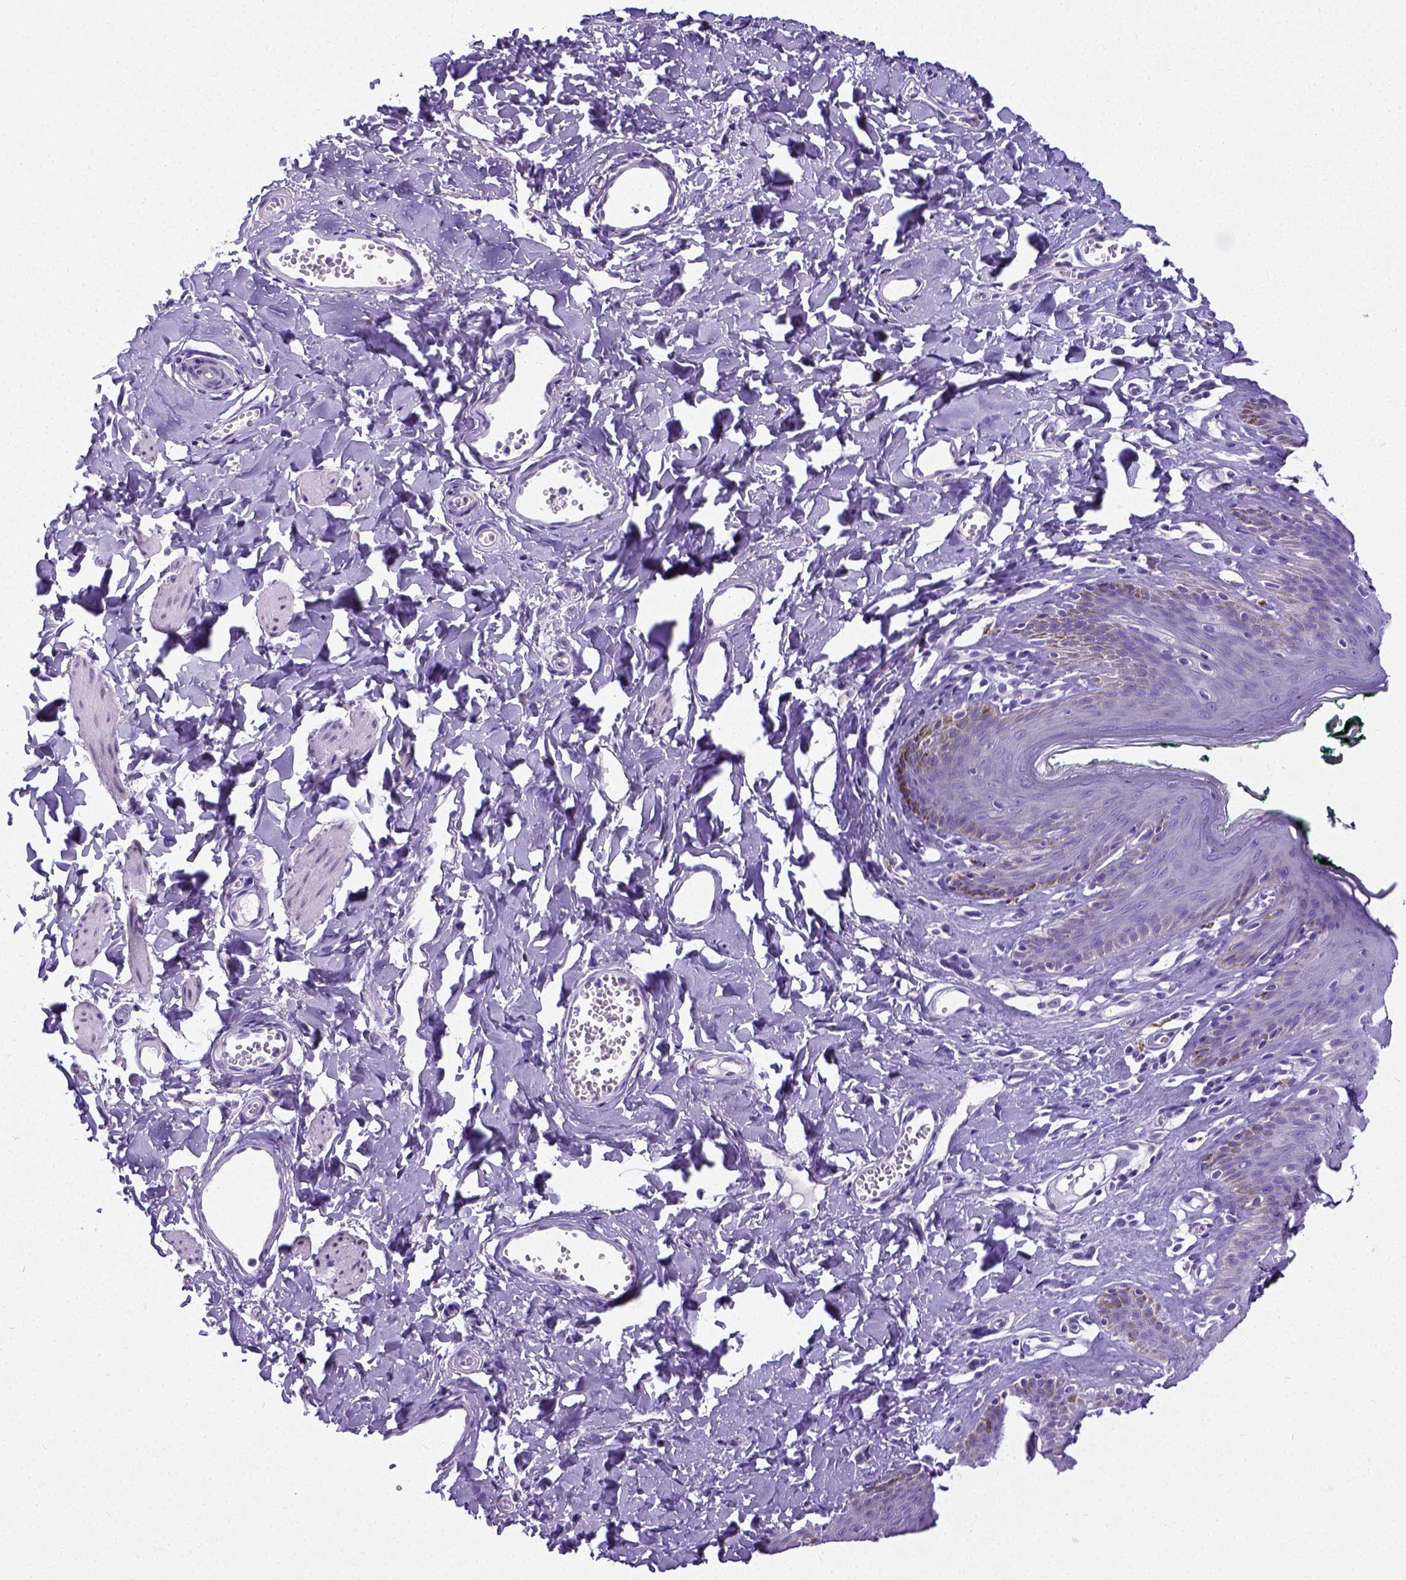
{"staining": {"intensity": "negative", "quantity": "none", "location": "none"}, "tissue": "skin", "cell_type": "Epidermal cells", "image_type": "normal", "snomed": [{"axis": "morphology", "description": "Normal tissue, NOS"}, {"axis": "topography", "description": "Vulva"}, {"axis": "topography", "description": "Peripheral nerve tissue"}], "caption": "Immunohistochemistry micrograph of benign human skin stained for a protein (brown), which demonstrates no positivity in epidermal cells.", "gene": "SATB2", "patient": {"sex": "female", "age": 66}}